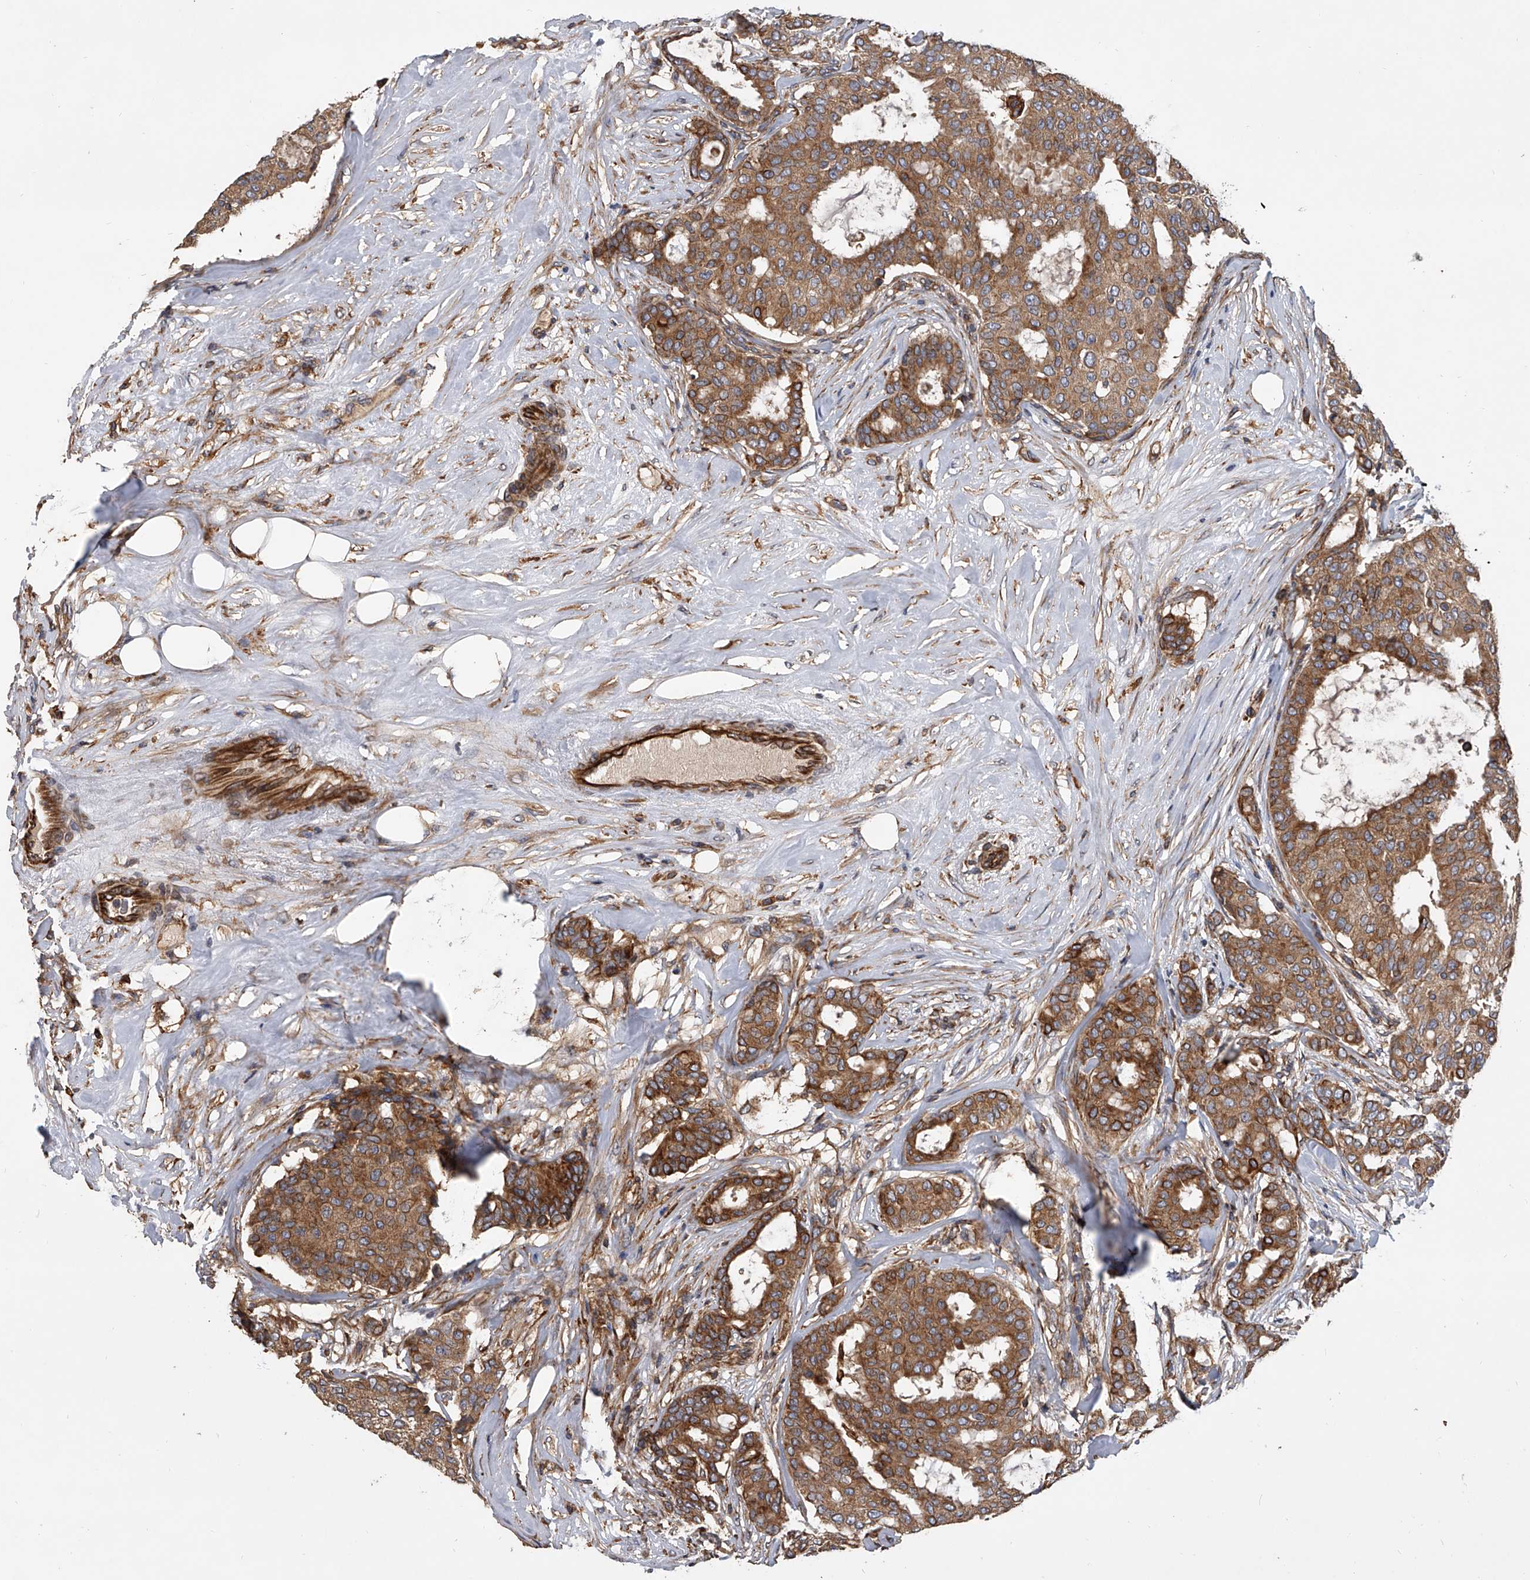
{"staining": {"intensity": "moderate", "quantity": ">75%", "location": "cytoplasmic/membranous"}, "tissue": "breast cancer", "cell_type": "Tumor cells", "image_type": "cancer", "snomed": [{"axis": "morphology", "description": "Duct carcinoma"}, {"axis": "topography", "description": "Breast"}], "caption": "A micrograph of breast cancer stained for a protein exhibits moderate cytoplasmic/membranous brown staining in tumor cells.", "gene": "EXOC4", "patient": {"sex": "female", "age": 75}}